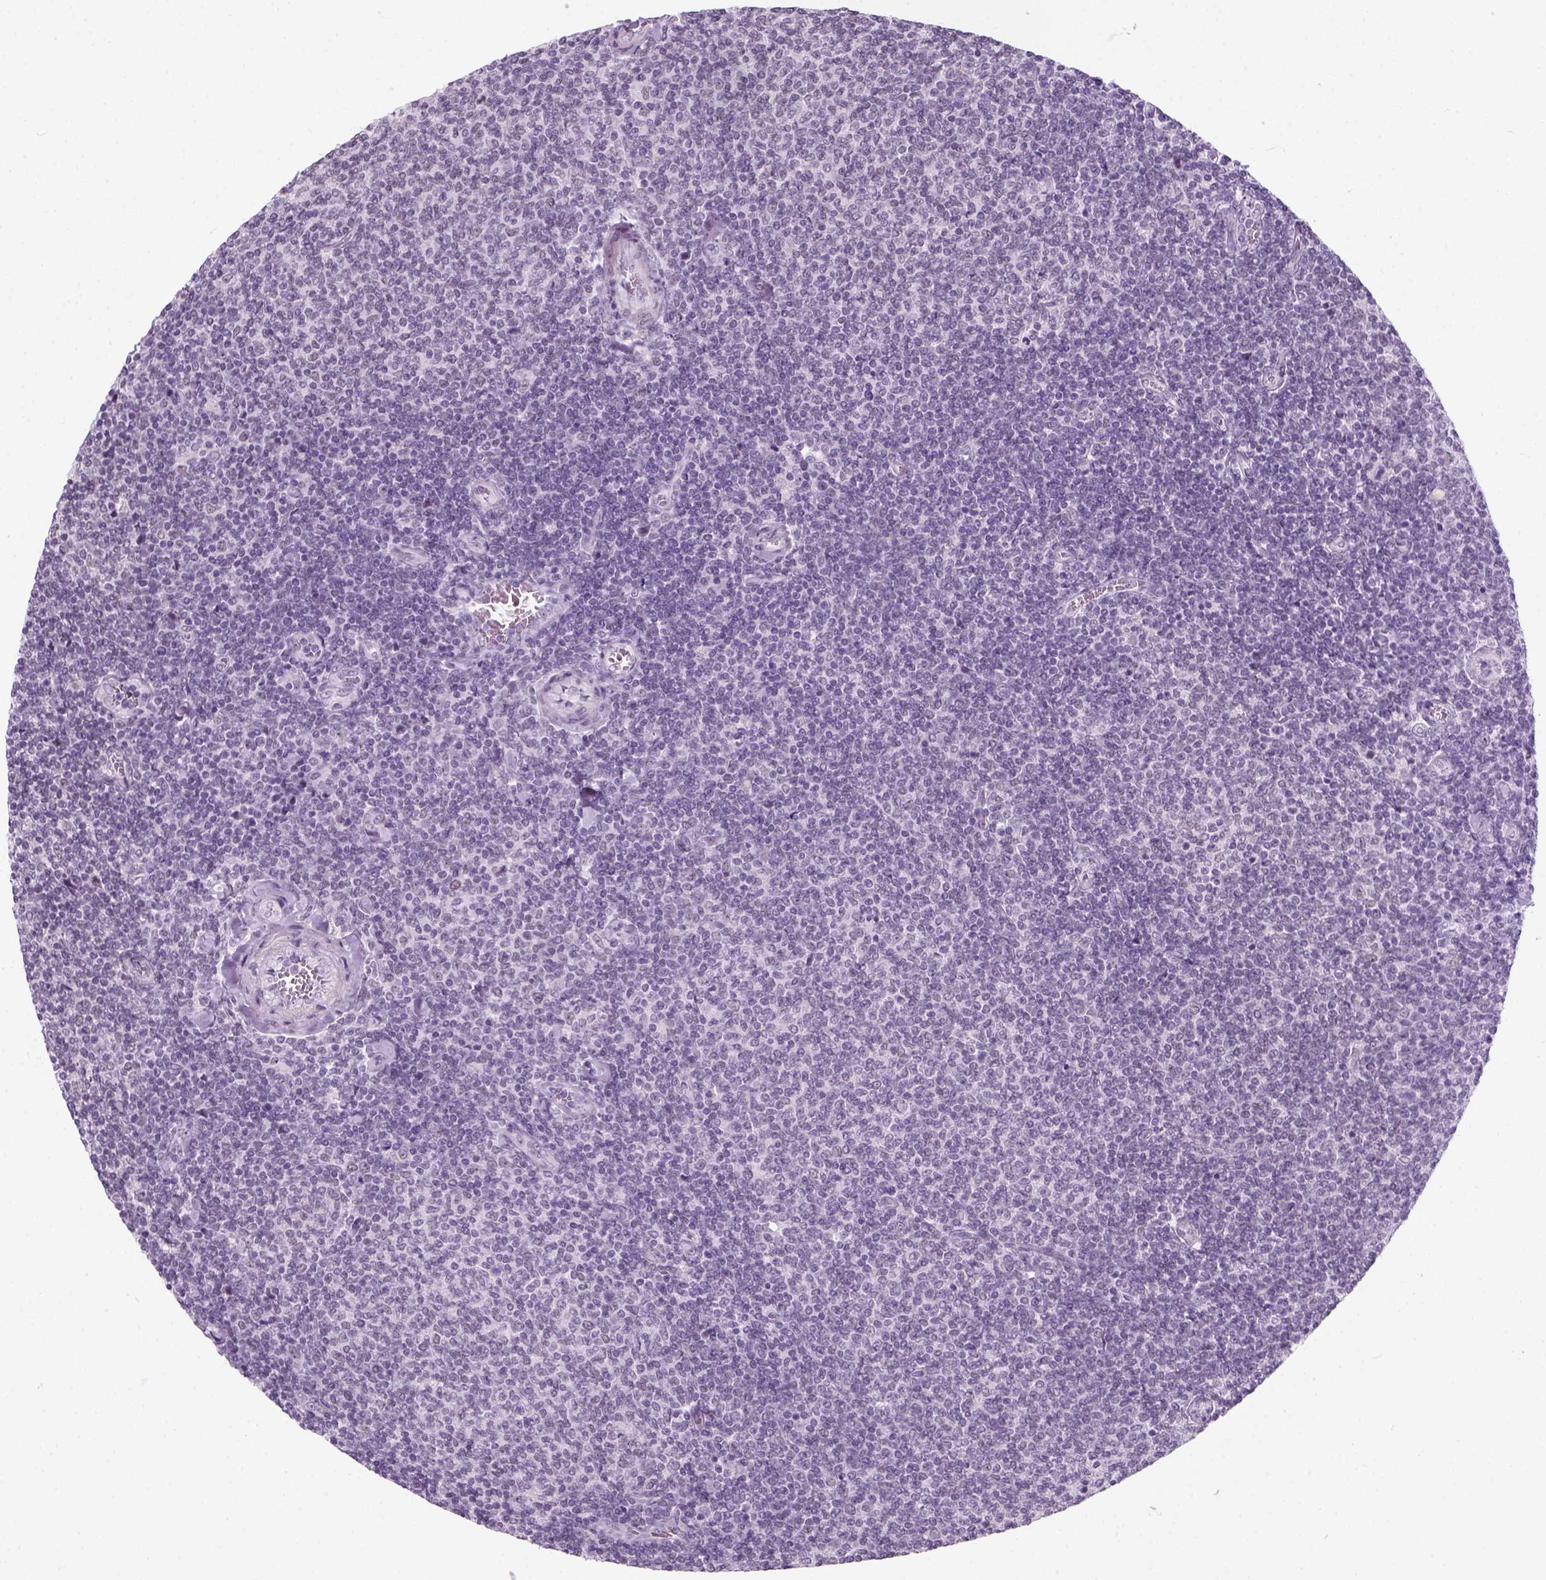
{"staining": {"intensity": "negative", "quantity": "none", "location": "none"}, "tissue": "lymphoma", "cell_type": "Tumor cells", "image_type": "cancer", "snomed": [{"axis": "morphology", "description": "Malignant lymphoma, non-Hodgkin's type, Low grade"}, {"axis": "topography", "description": "Lymph node"}], "caption": "The image exhibits no staining of tumor cells in low-grade malignant lymphoma, non-Hodgkin's type.", "gene": "ZNF865", "patient": {"sex": "male", "age": 52}}